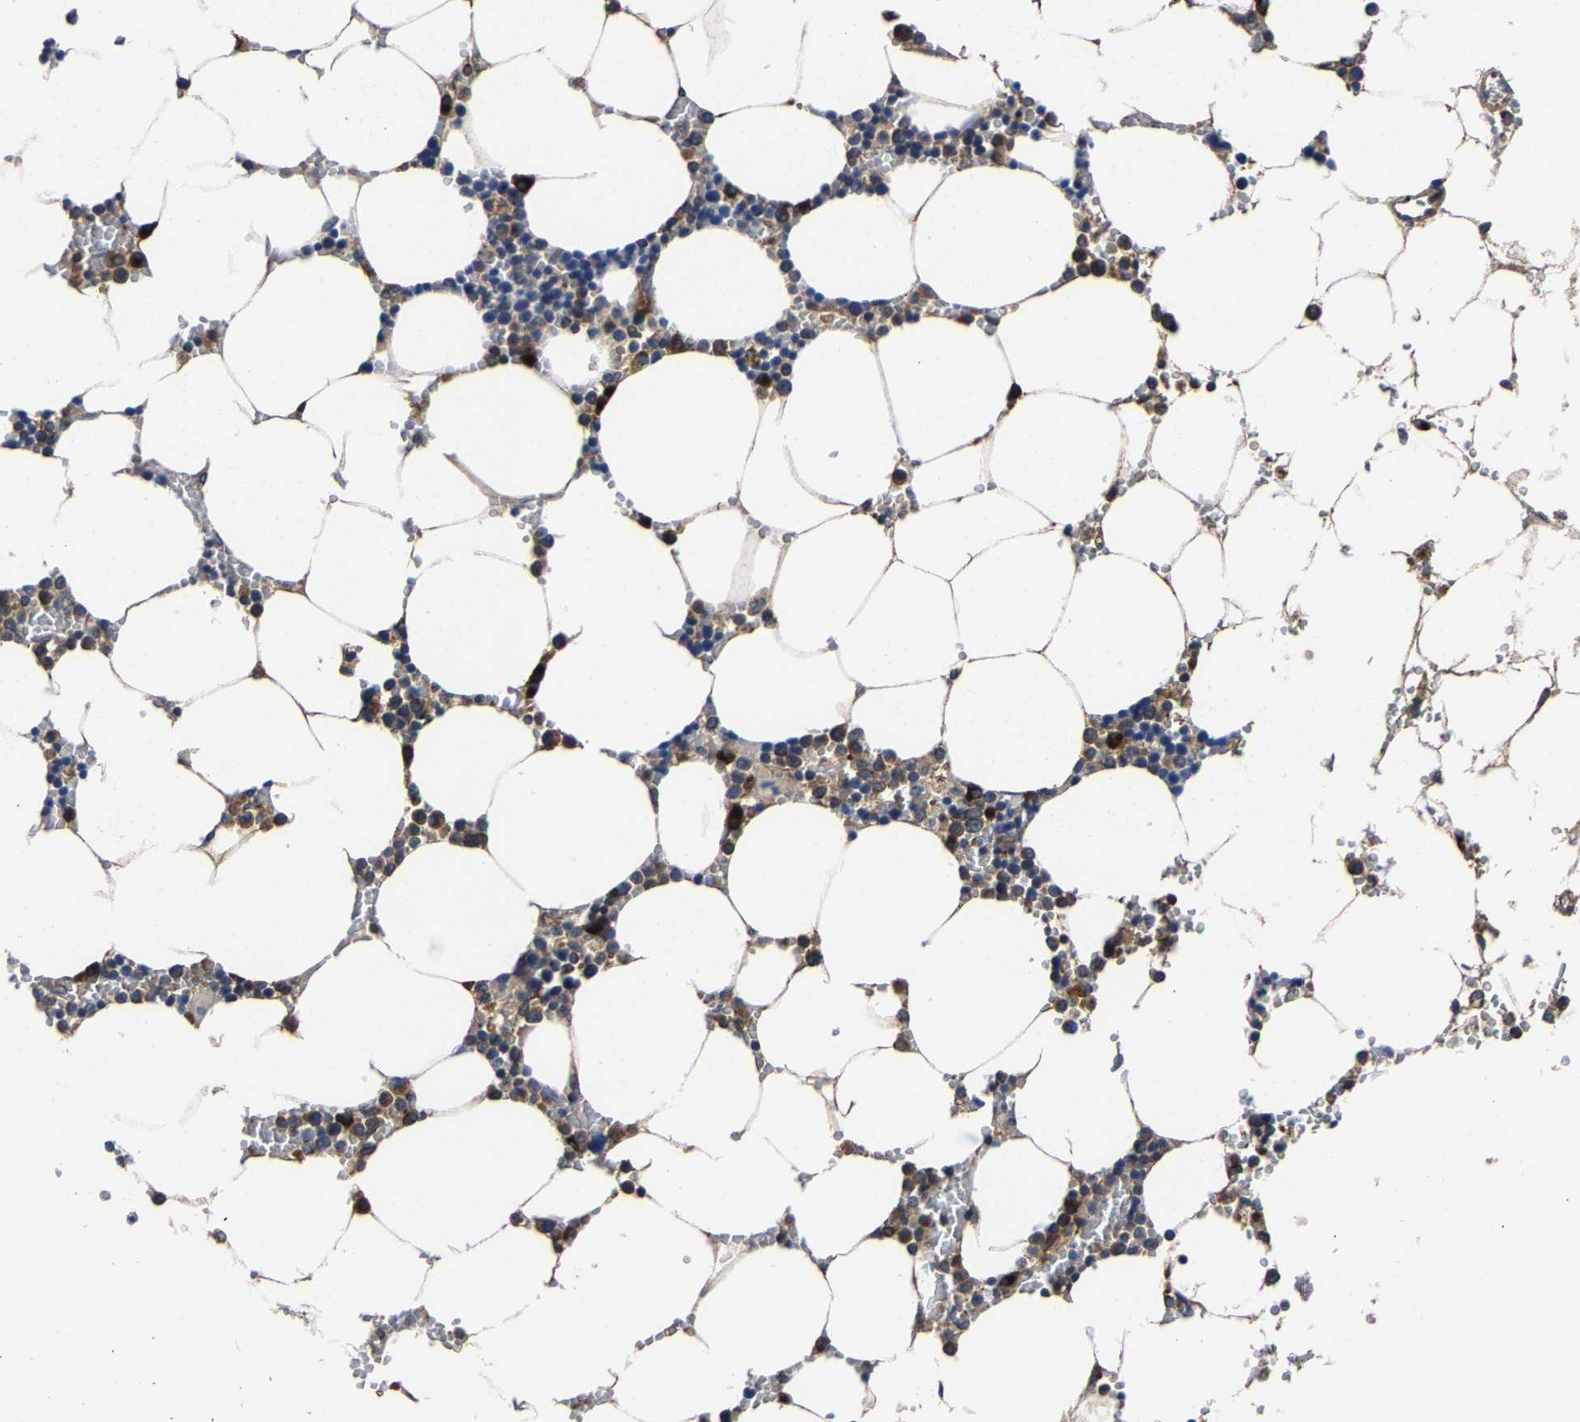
{"staining": {"intensity": "moderate", "quantity": "25%-75%", "location": "cytoplasmic/membranous"}, "tissue": "bone marrow", "cell_type": "Hematopoietic cells", "image_type": "normal", "snomed": [{"axis": "morphology", "description": "Normal tissue, NOS"}, {"axis": "topography", "description": "Bone marrow"}], "caption": "Moderate cytoplasmic/membranous protein positivity is appreciated in approximately 25%-75% of hematopoietic cells in bone marrow.", "gene": "EBAG9", "patient": {"sex": "male", "age": 70}}